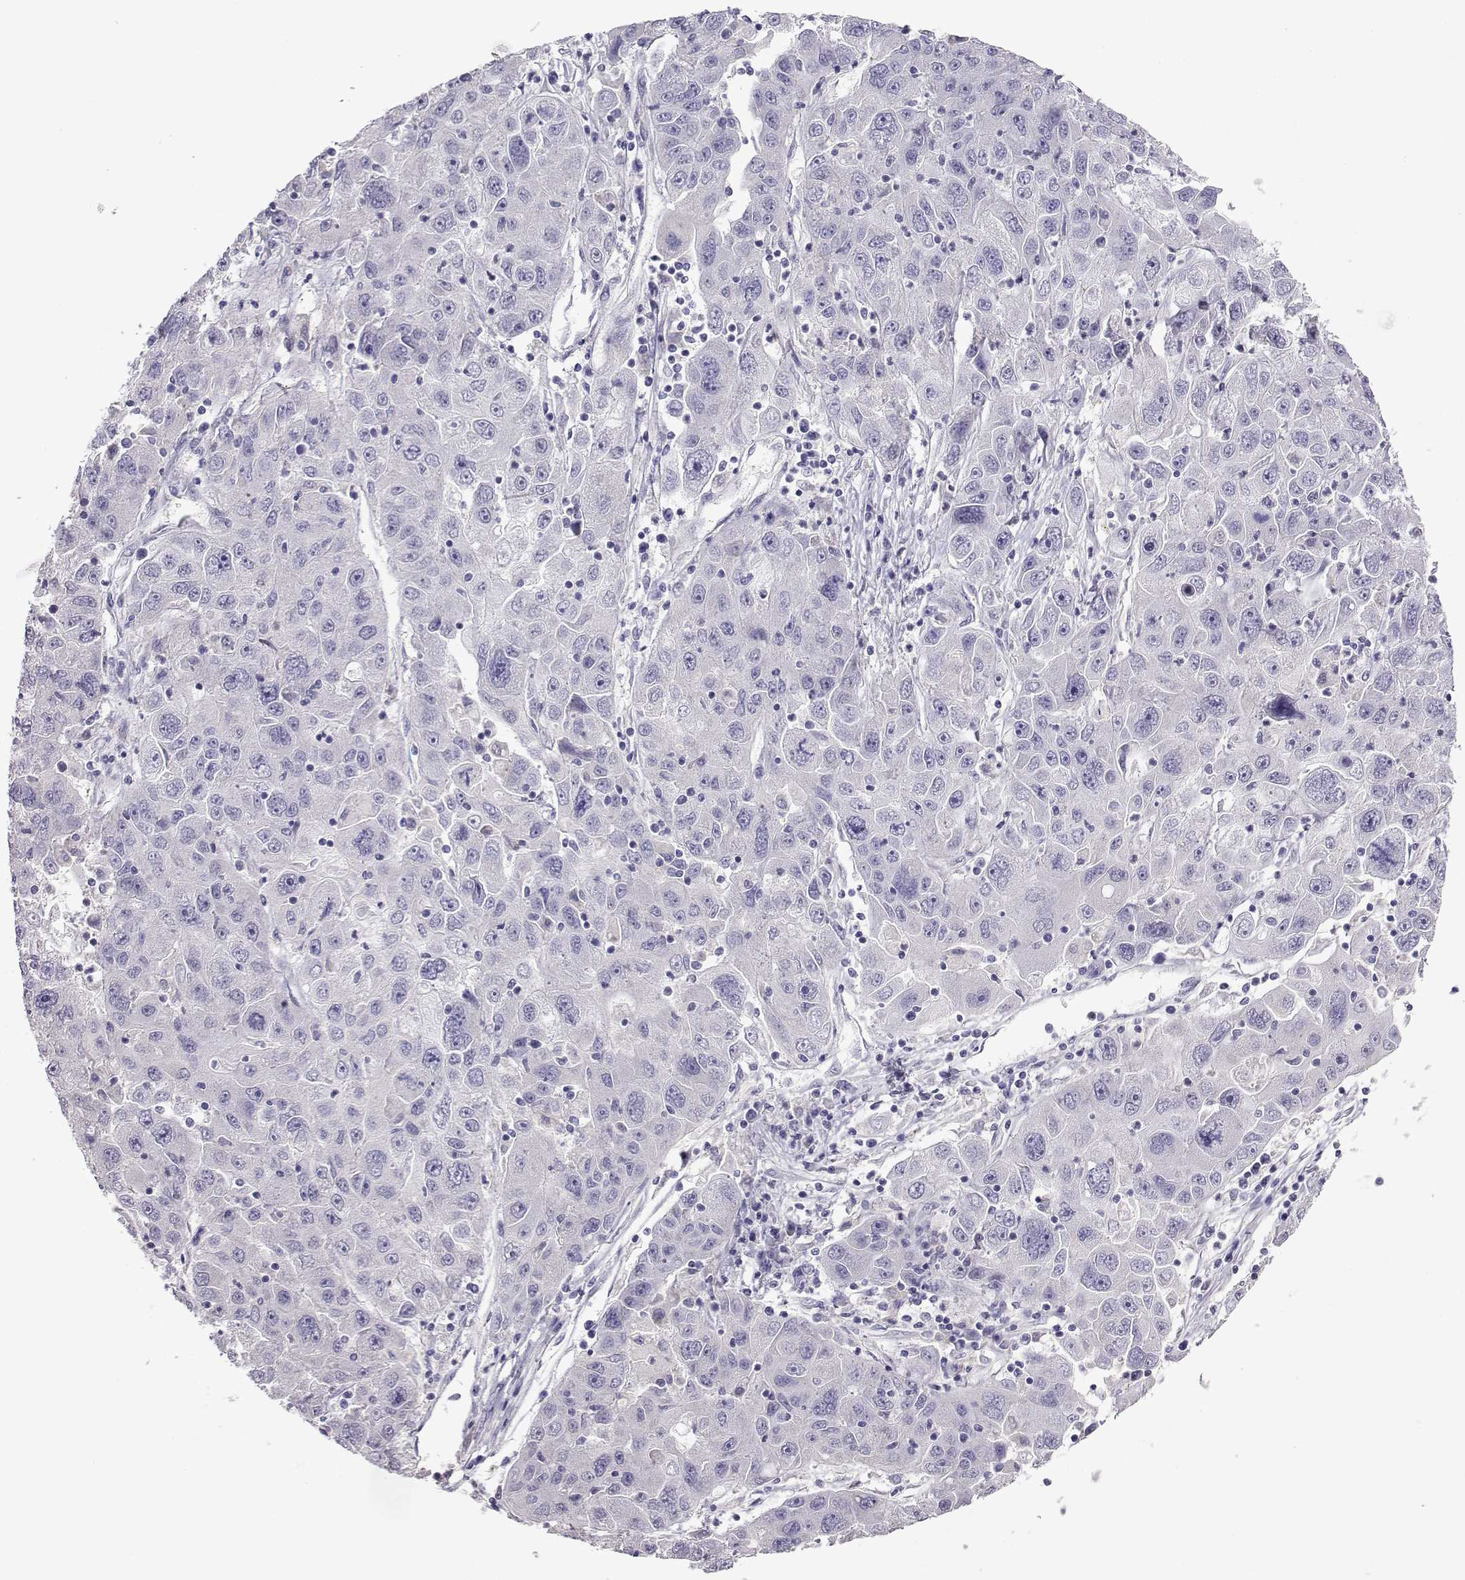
{"staining": {"intensity": "negative", "quantity": "none", "location": "none"}, "tissue": "stomach cancer", "cell_type": "Tumor cells", "image_type": "cancer", "snomed": [{"axis": "morphology", "description": "Adenocarcinoma, NOS"}, {"axis": "topography", "description": "Stomach"}], "caption": "Tumor cells show no significant expression in stomach adenocarcinoma.", "gene": "FCAMR", "patient": {"sex": "male", "age": 56}}